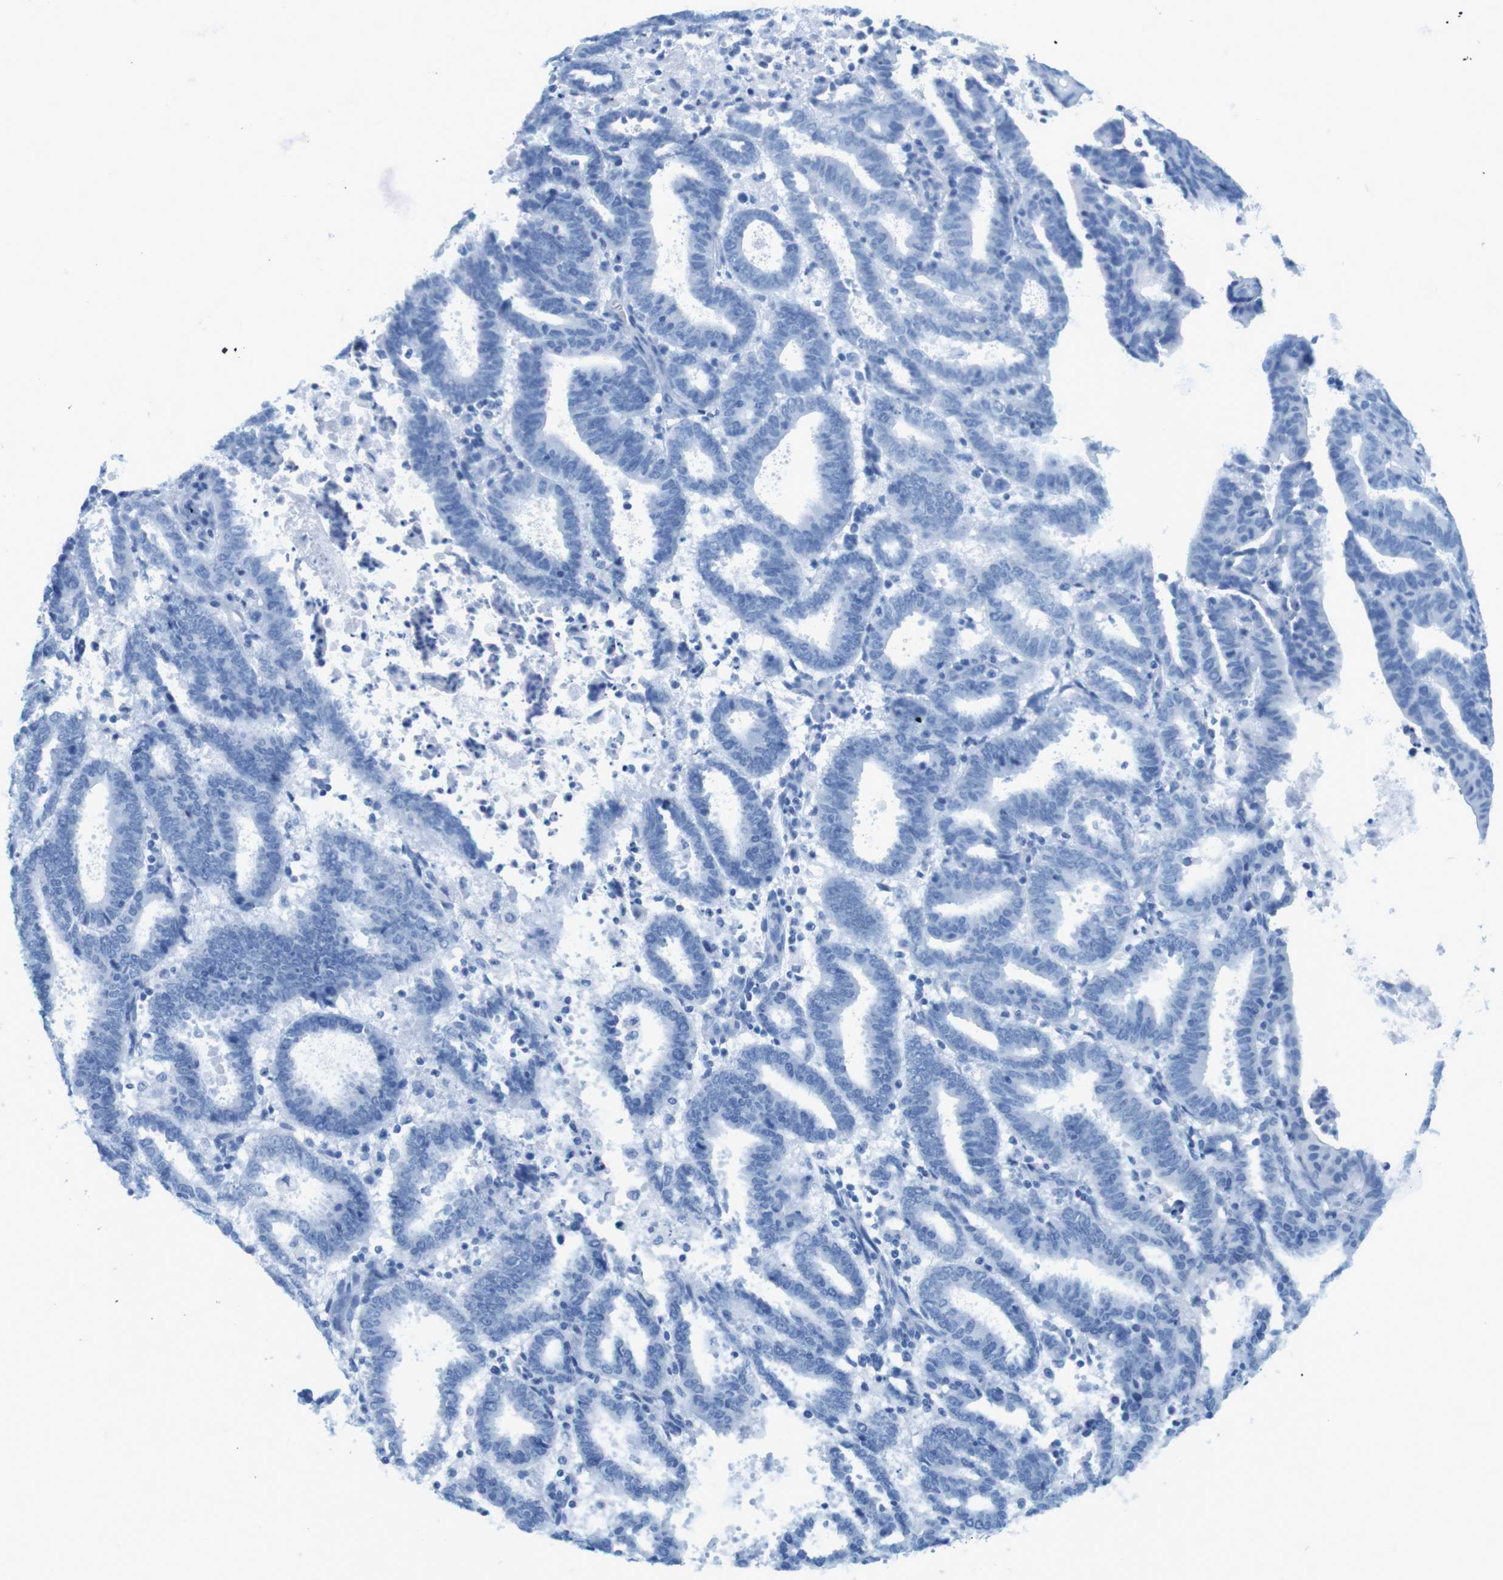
{"staining": {"intensity": "negative", "quantity": "none", "location": "none"}, "tissue": "endometrial cancer", "cell_type": "Tumor cells", "image_type": "cancer", "snomed": [{"axis": "morphology", "description": "Adenocarcinoma, NOS"}, {"axis": "topography", "description": "Uterus"}], "caption": "Immunohistochemical staining of adenocarcinoma (endometrial) reveals no significant expression in tumor cells. The staining is performed using DAB (3,3'-diaminobenzidine) brown chromogen with nuclei counter-stained in using hematoxylin.", "gene": "SUGT1", "patient": {"sex": "female", "age": 83}}